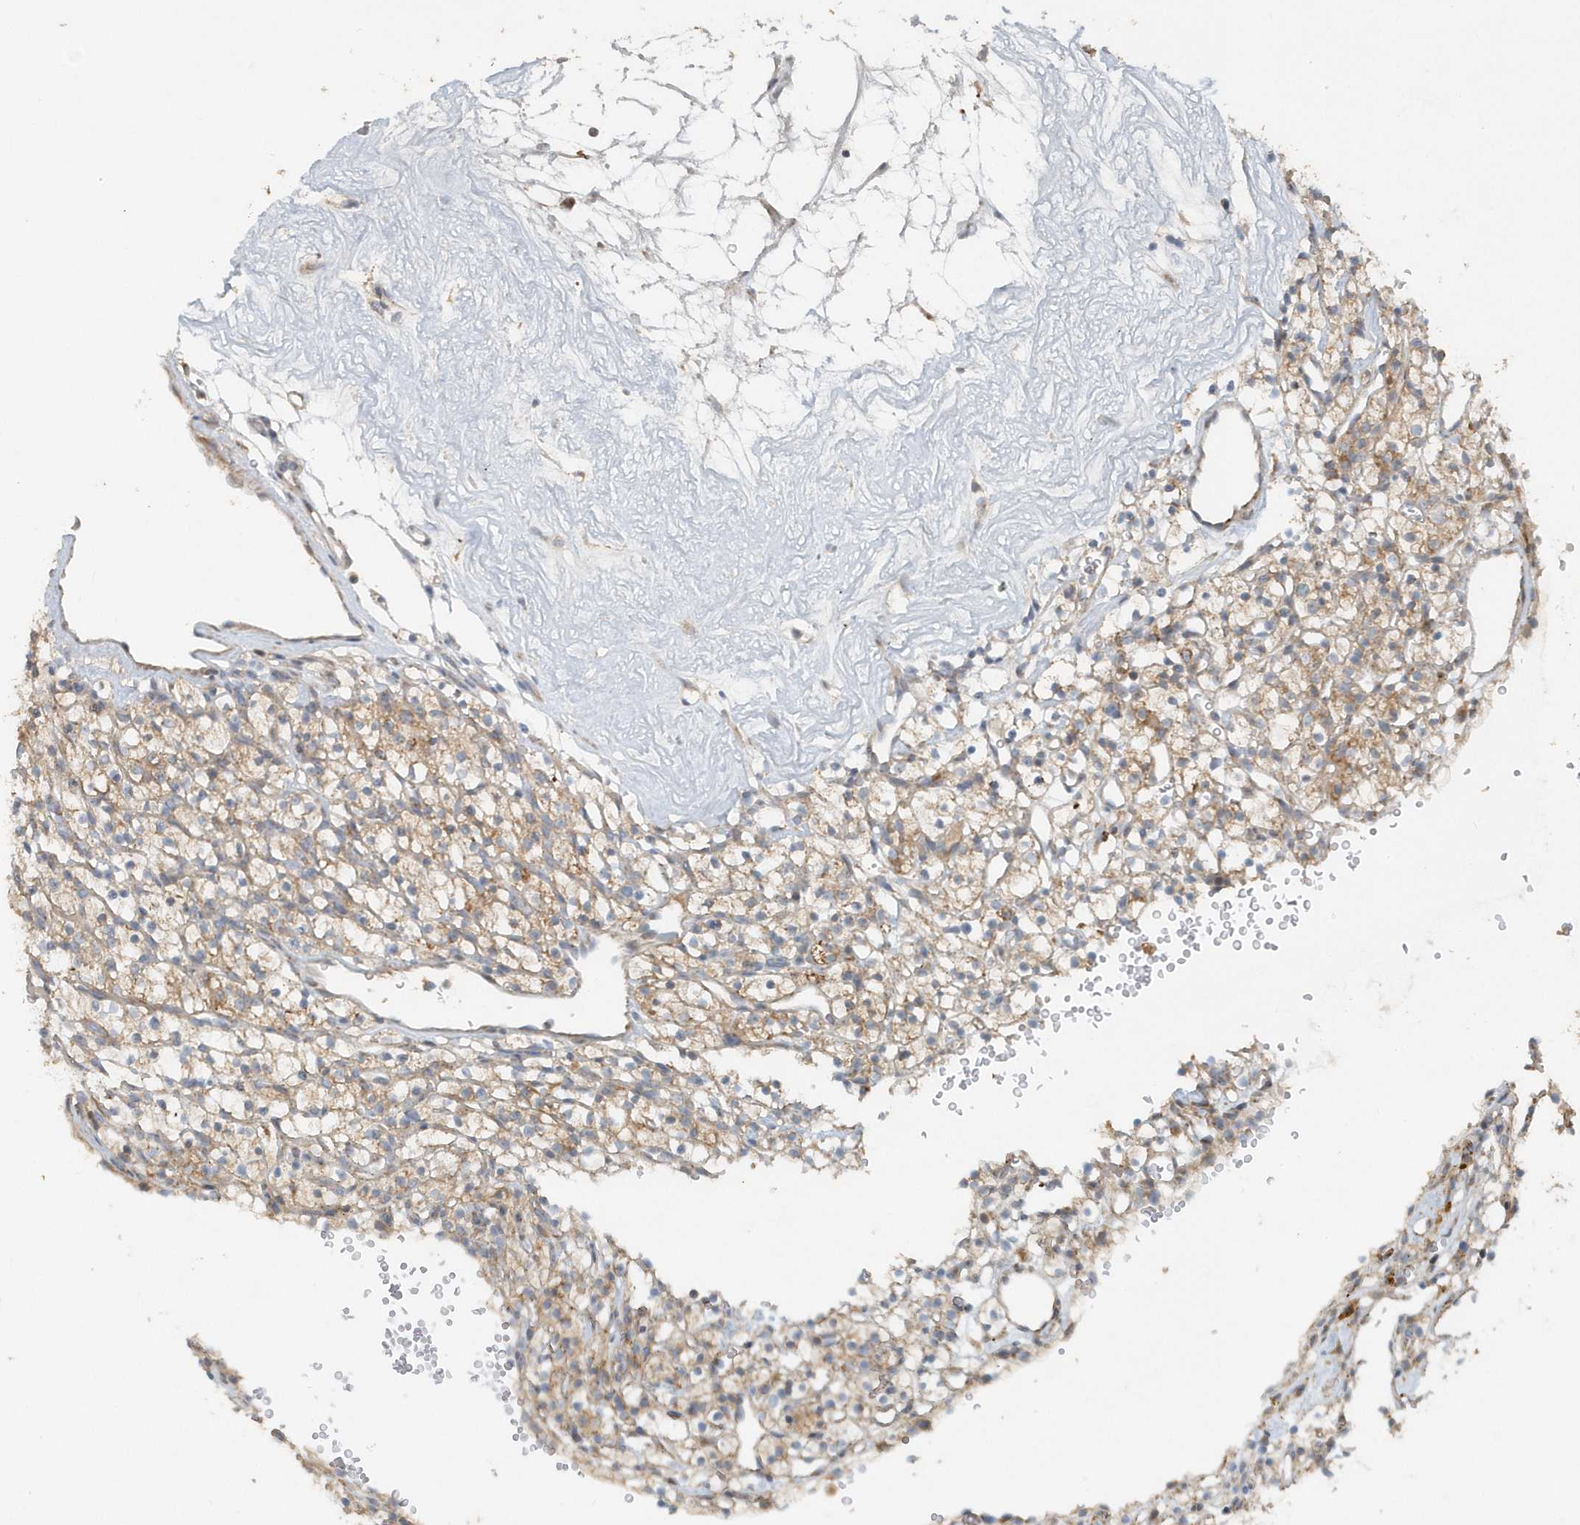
{"staining": {"intensity": "moderate", "quantity": ">75%", "location": "cytoplasmic/membranous"}, "tissue": "renal cancer", "cell_type": "Tumor cells", "image_type": "cancer", "snomed": [{"axis": "morphology", "description": "Adenocarcinoma, NOS"}, {"axis": "topography", "description": "Kidney"}], "caption": "High-magnification brightfield microscopy of renal cancer stained with DAB (brown) and counterstained with hematoxylin (blue). tumor cells exhibit moderate cytoplasmic/membranous staining is seen in approximately>75% of cells.", "gene": "MMUT", "patient": {"sex": "female", "age": 57}}